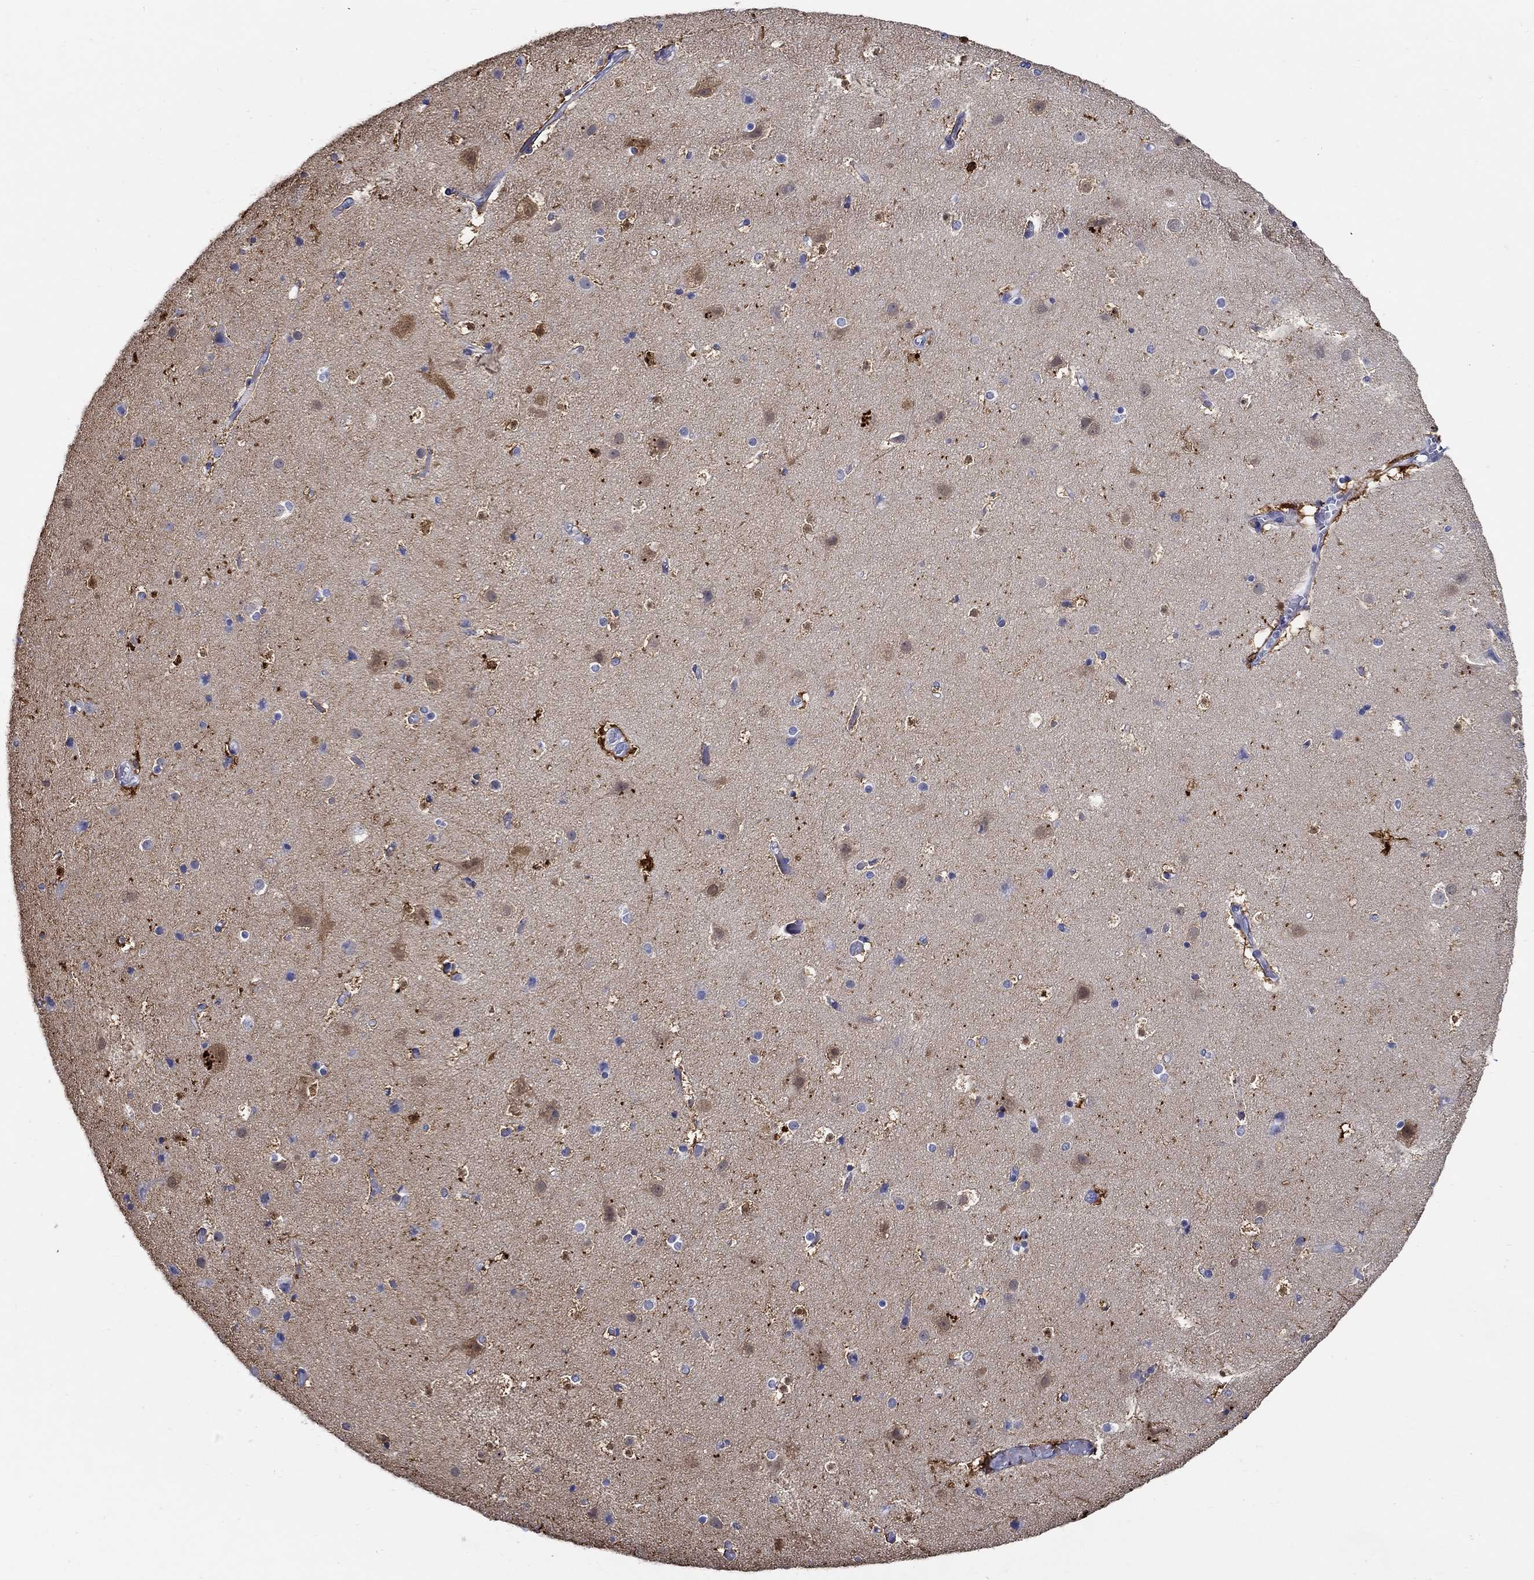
{"staining": {"intensity": "negative", "quantity": "none", "location": "none"}, "tissue": "cerebral cortex", "cell_type": "Endothelial cells", "image_type": "normal", "snomed": [{"axis": "morphology", "description": "Normal tissue, NOS"}, {"axis": "topography", "description": "Cerebral cortex"}], "caption": "Immunohistochemistry of normal cerebral cortex displays no positivity in endothelial cells.", "gene": "FBXO2", "patient": {"sex": "female", "age": 52}}